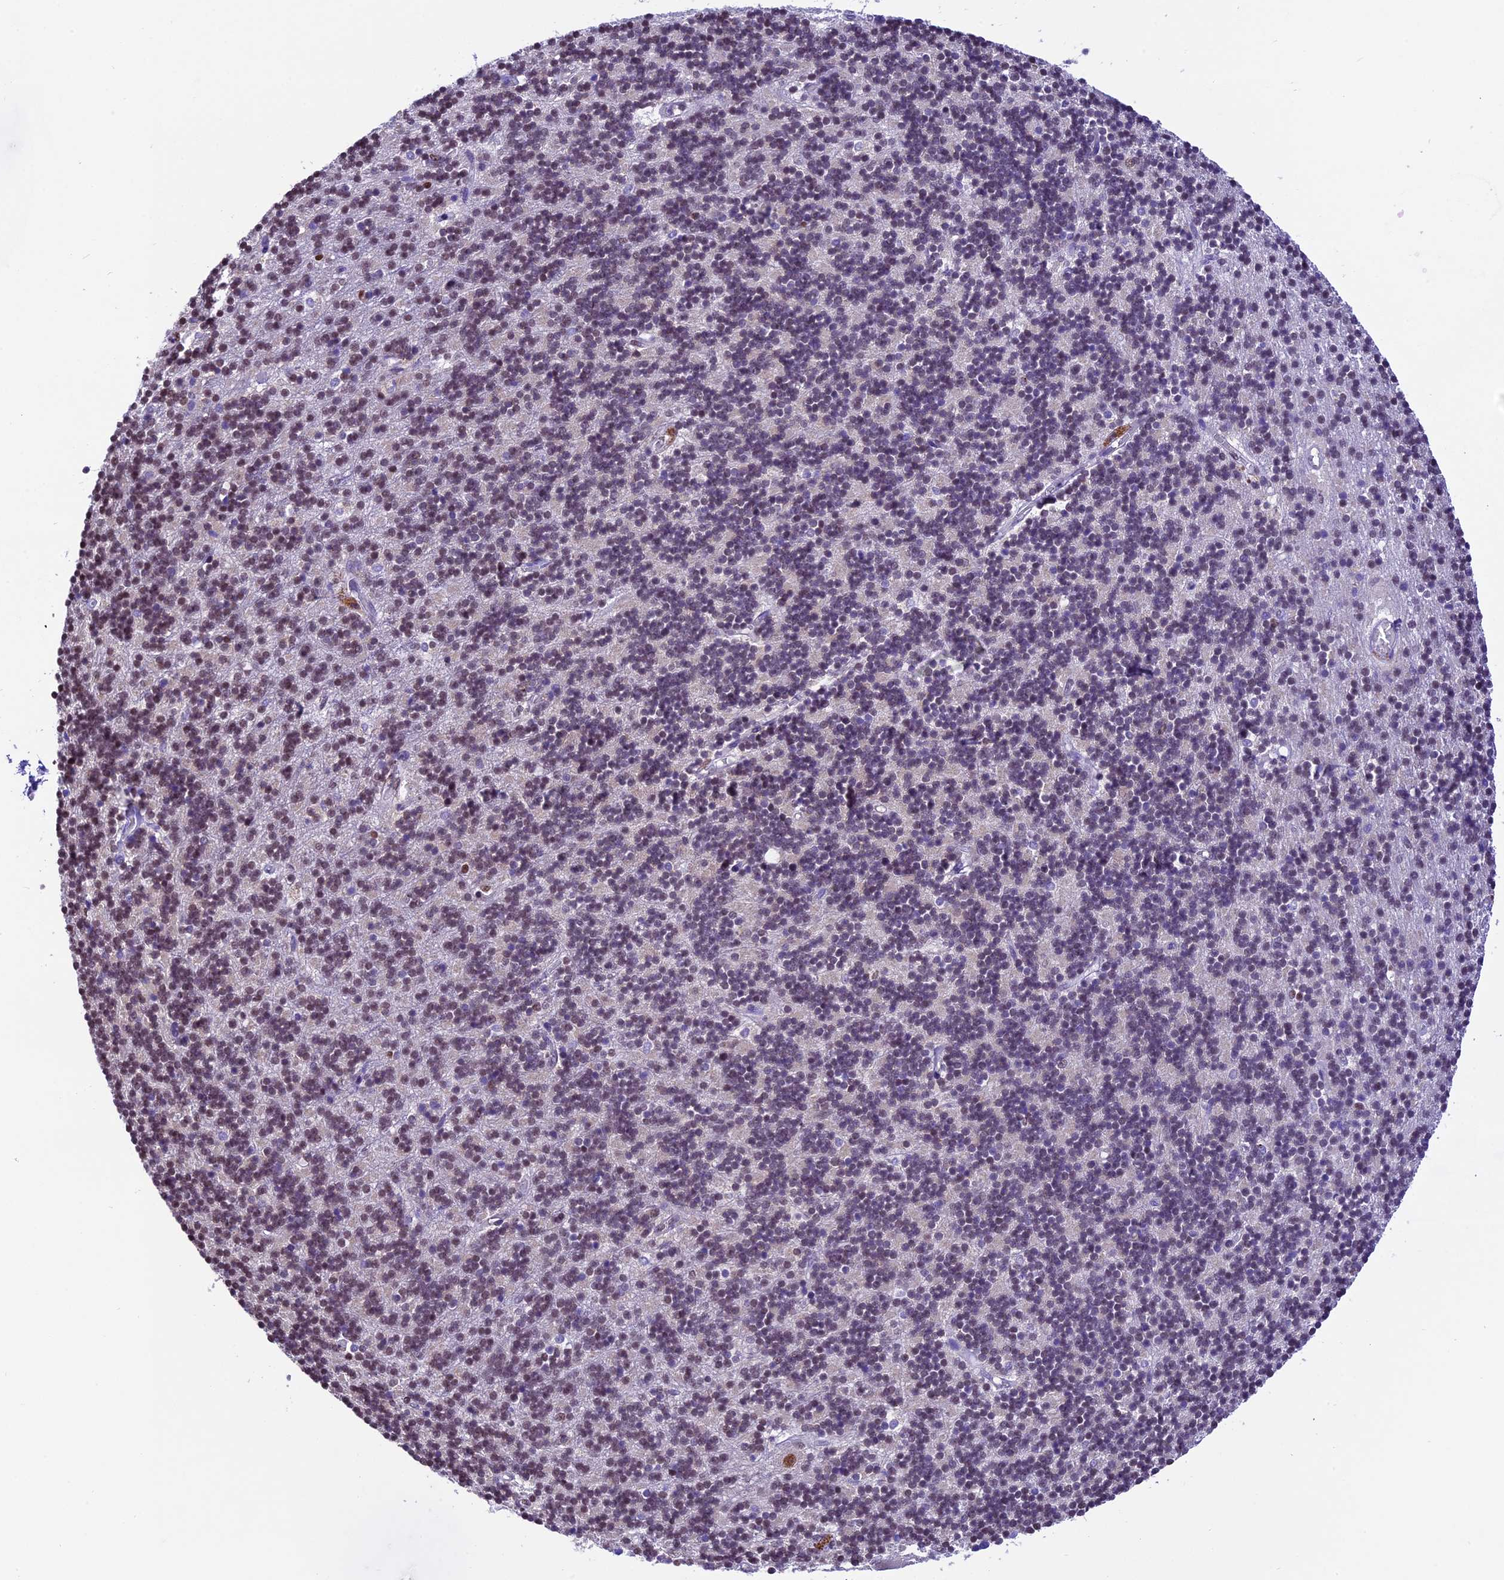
{"staining": {"intensity": "weak", "quantity": "<25%", "location": "nuclear"}, "tissue": "cerebellum", "cell_type": "Cells in granular layer", "image_type": "normal", "snomed": [{"axis": "morphology", "description": "Normal tissue, NOS"}, {"axis": "topography", "description": "Cerebellum"}], "caption": "Immunohistochemistry of normal human cerebellum displays no staining in cells in granular layer. Nuclei are stained in blue.", "gene": "CARS2", "patient": {"sex": "male", "age": 54}}